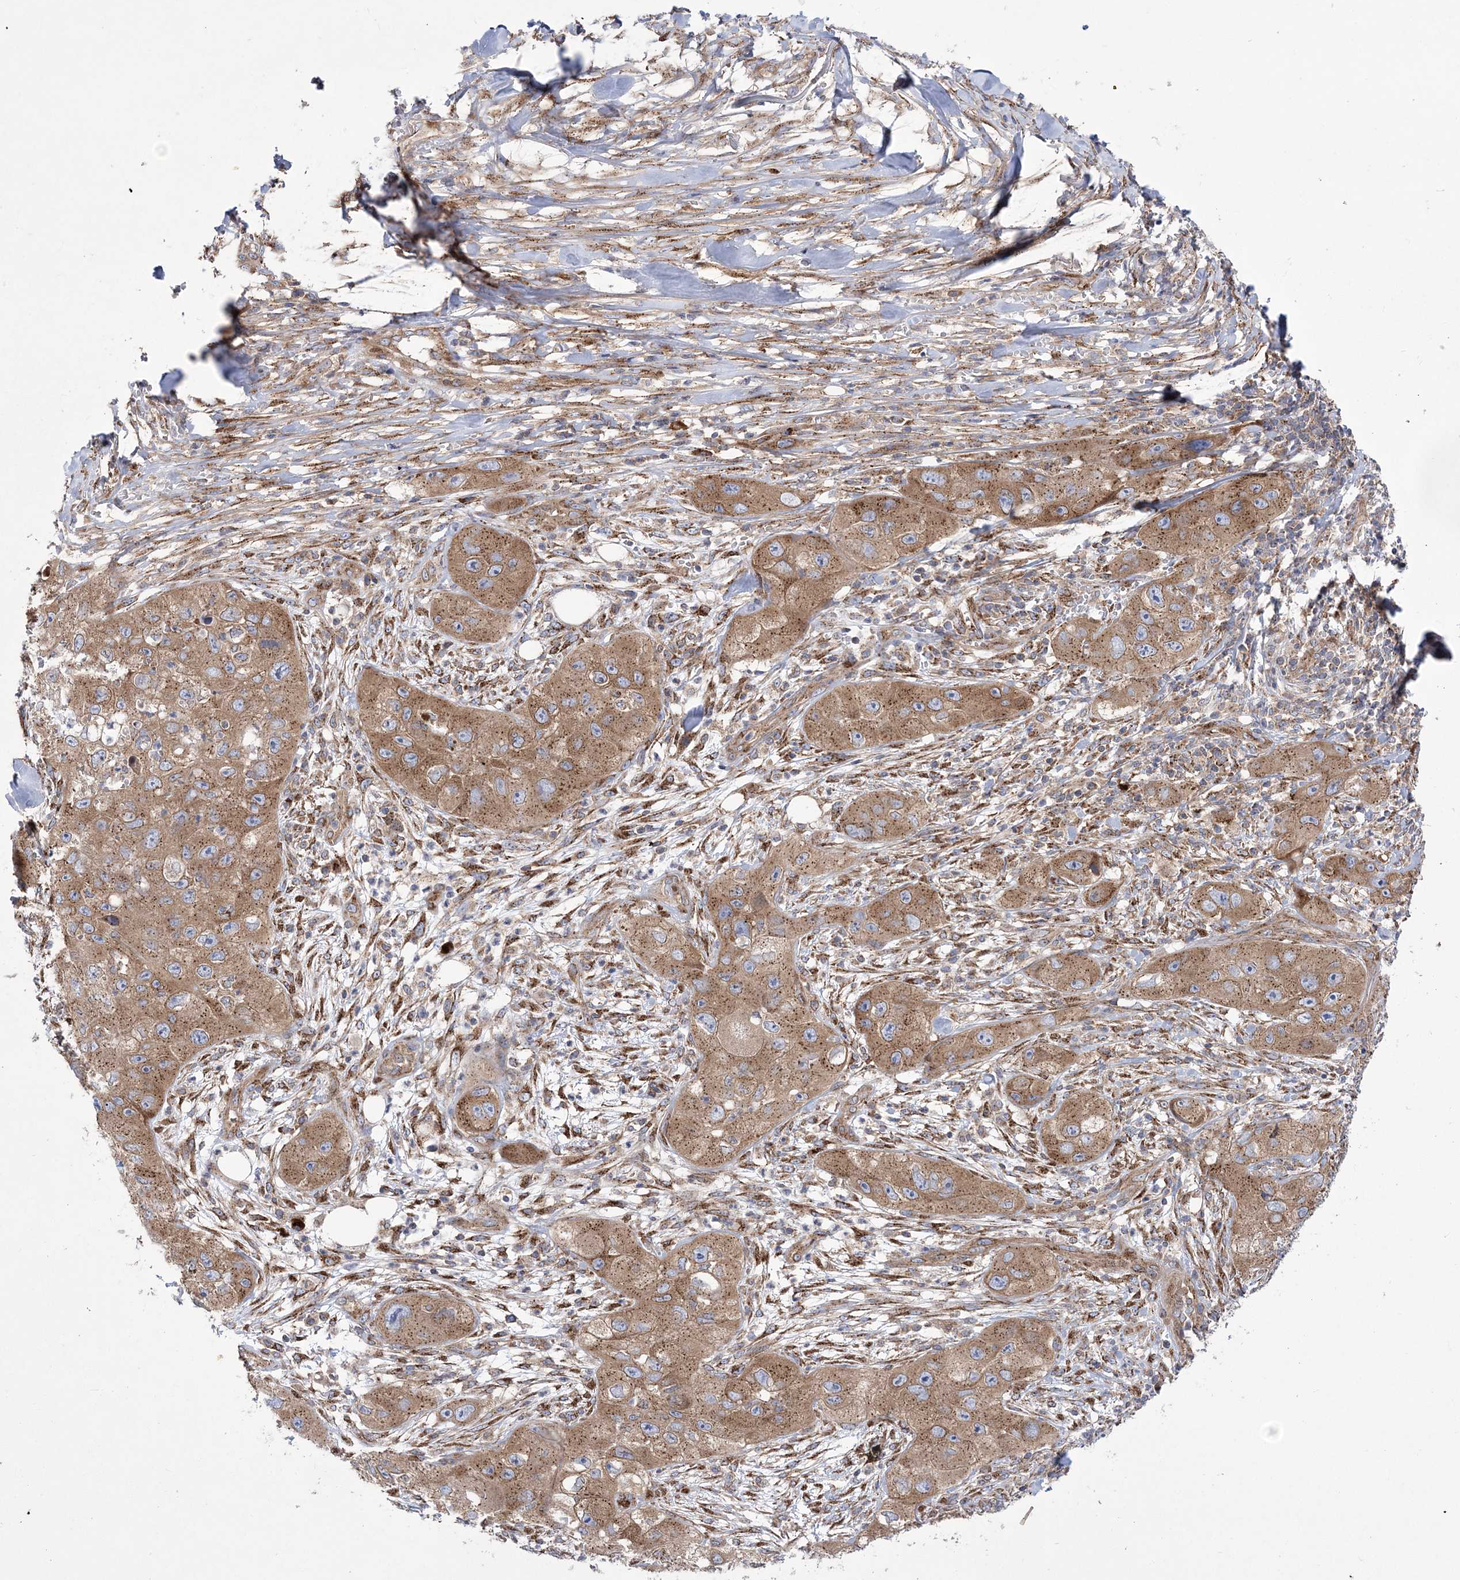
{"staining": {"intensity": "moderate", "quantity": ">75%", "location": "cytoplasmic/membranous"}, "tissue": "skin cancer", "cell_type": "Tumor cells", "image_type": "cancer", "snomed": [{"axis": "morphology", "description": "Squamous cell carcinoma, NOS"}, {"axis": "topography", "description": "Skin"}, {"axis": "topography", "description": "Subcutis"}], "caption": "A brown stain shows moderate cytoplasmic/membranous staining of a protein in human skin cancer tumor cells. The staining is performed using DAB brown chromogen to label protein expression. The nuclei are counter-stained blue using hematoxylin.", "gene": "COPB2", "patient": {"sex": "male", "age": 73}}